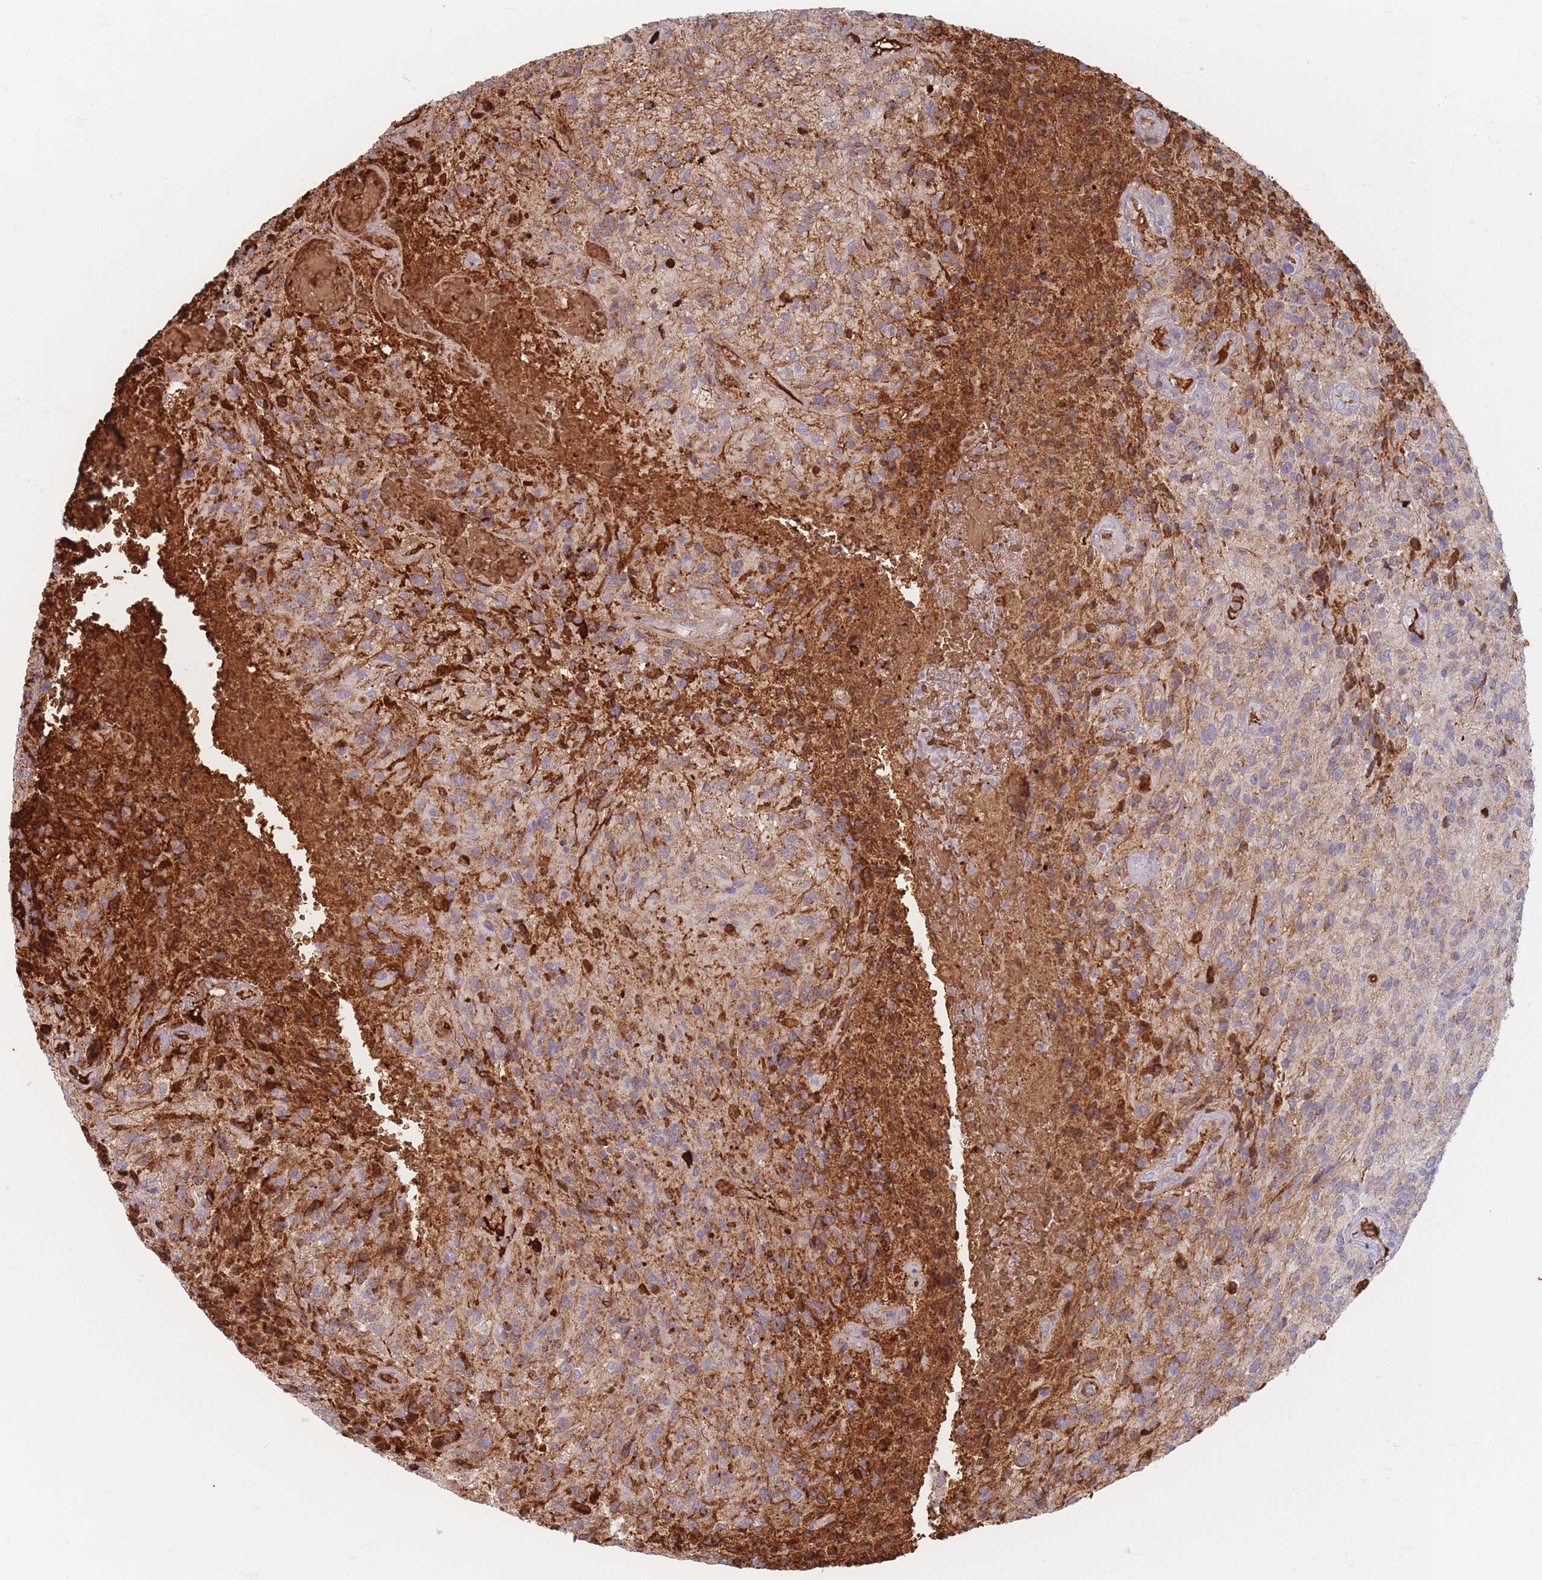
{"staining": {"intensity": "moderate", "quantity": "25%-75%", "location": "cytoplasmic/membranous"}, "tissue": "glioma", "cell_type": "Tumor cells", "image_type": "cancer", "snomed": [{"axis": "morphology", "description": "Normal tissue, NOS"}, {"axis": "morphology", "description": "Glioma, malignant, High grade"}, {"axis": "topography", "description": "Cerebral cortex"}], "caption": "There is medium levels of moderate cytoplasmic/membranous expression in tumor cells of glioma, as demonstrated by immunohistochemical staining (brown color).", "gene": "SLC2A6", "patient": {"sex": "male", "age": 56}}